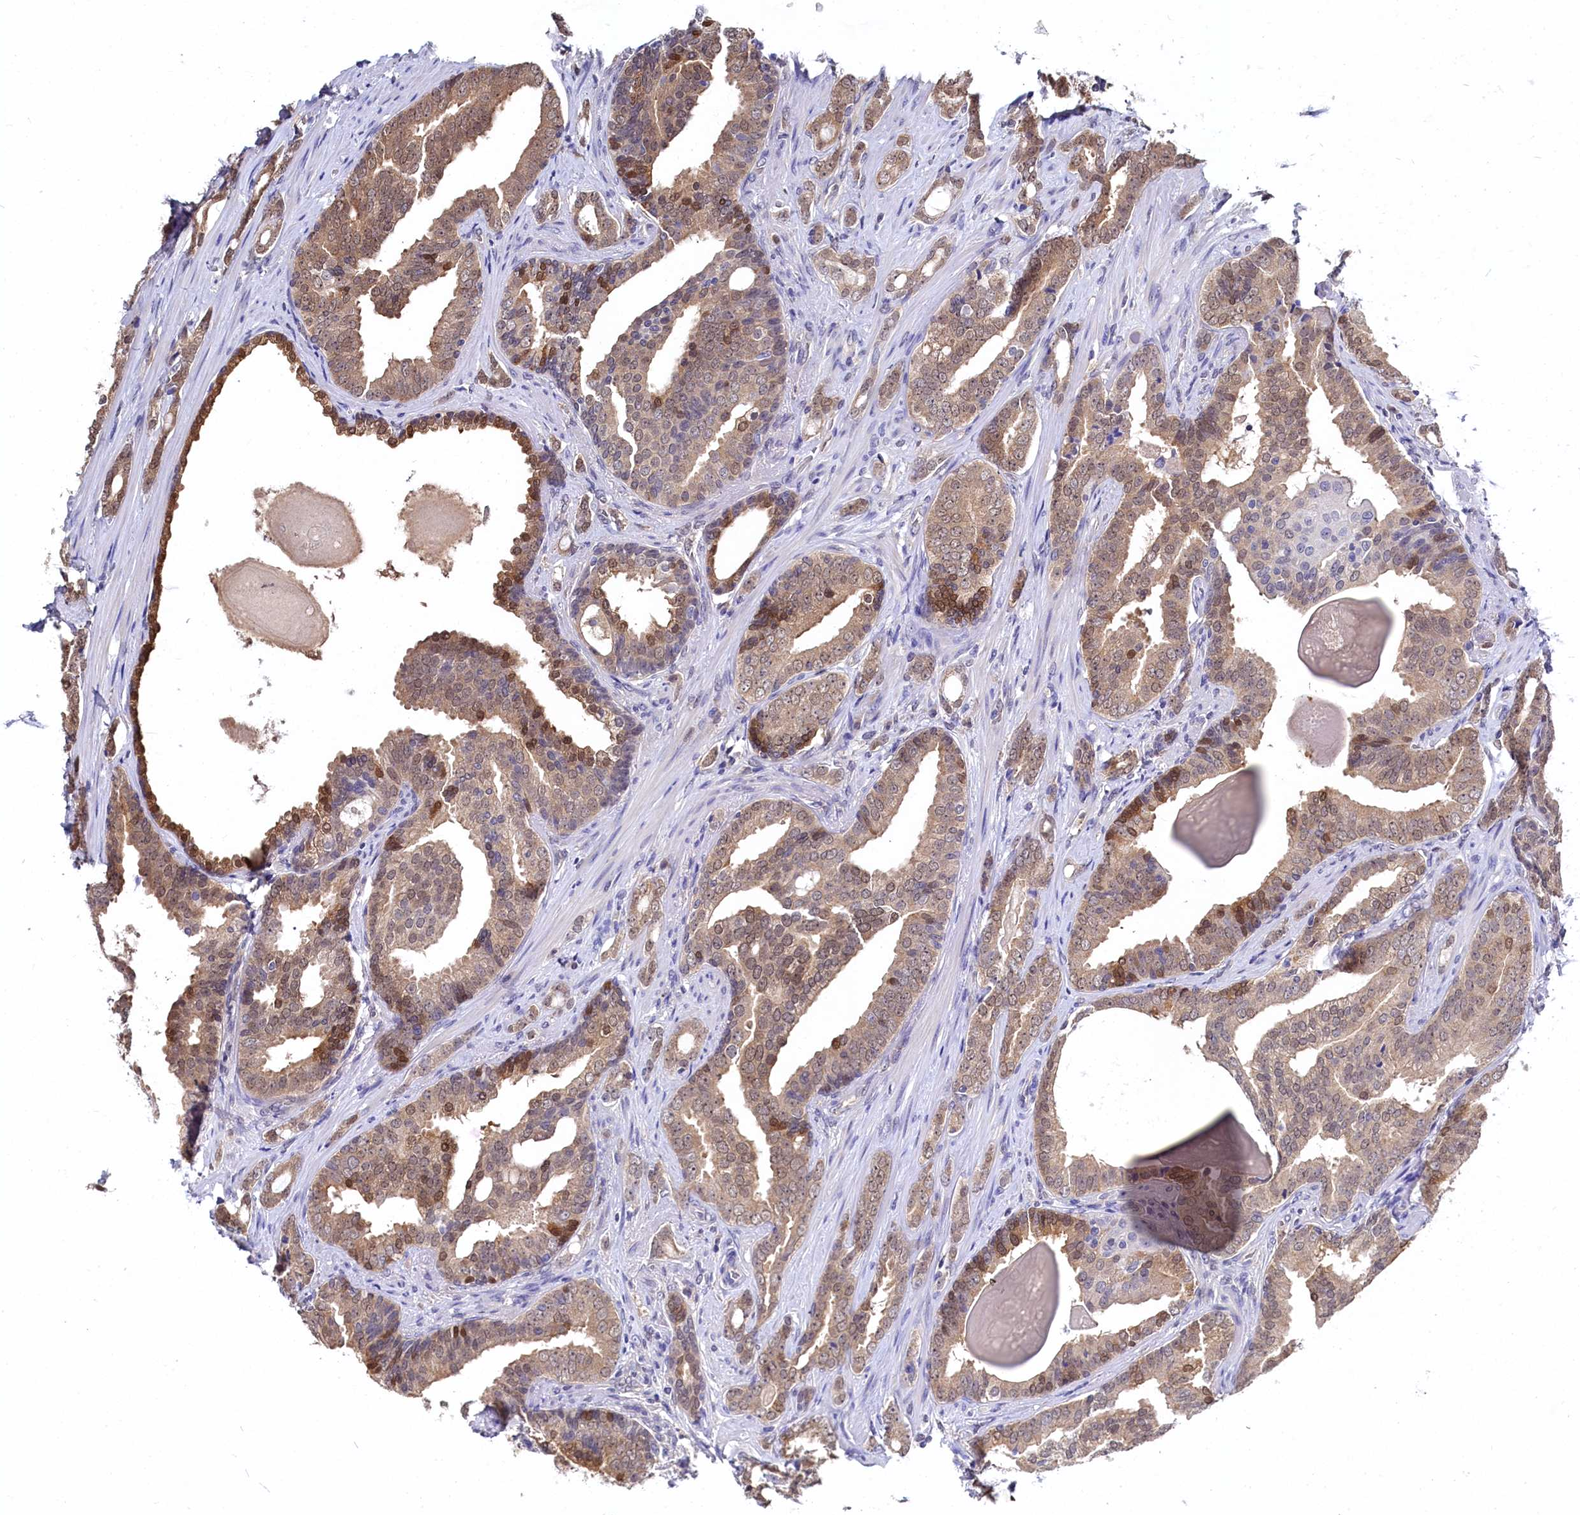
{"staining": {"intensity": "moderate", "quantity": ">75%", "location": "cytoplasmic/membranous,nuclear"}, "tissue": "prostate cancer", "cell_type": "Tumor cells", "image_type": "cancer", "snomed": [{"axis": "morphology", "description": "Adenocarcinoma, High grade"}, {"axis": "topography", "description": "Prostate"}], "caption": "A brown stain shows moderate cytoplasmic/membranous and nuclear positivity of a protein in prostate adenocarcinoma (high-grade) tumor cells. Nuclei are stained in blue.", "gene": "C11orf54", "patient": {"sex": "male", "age": 63}}